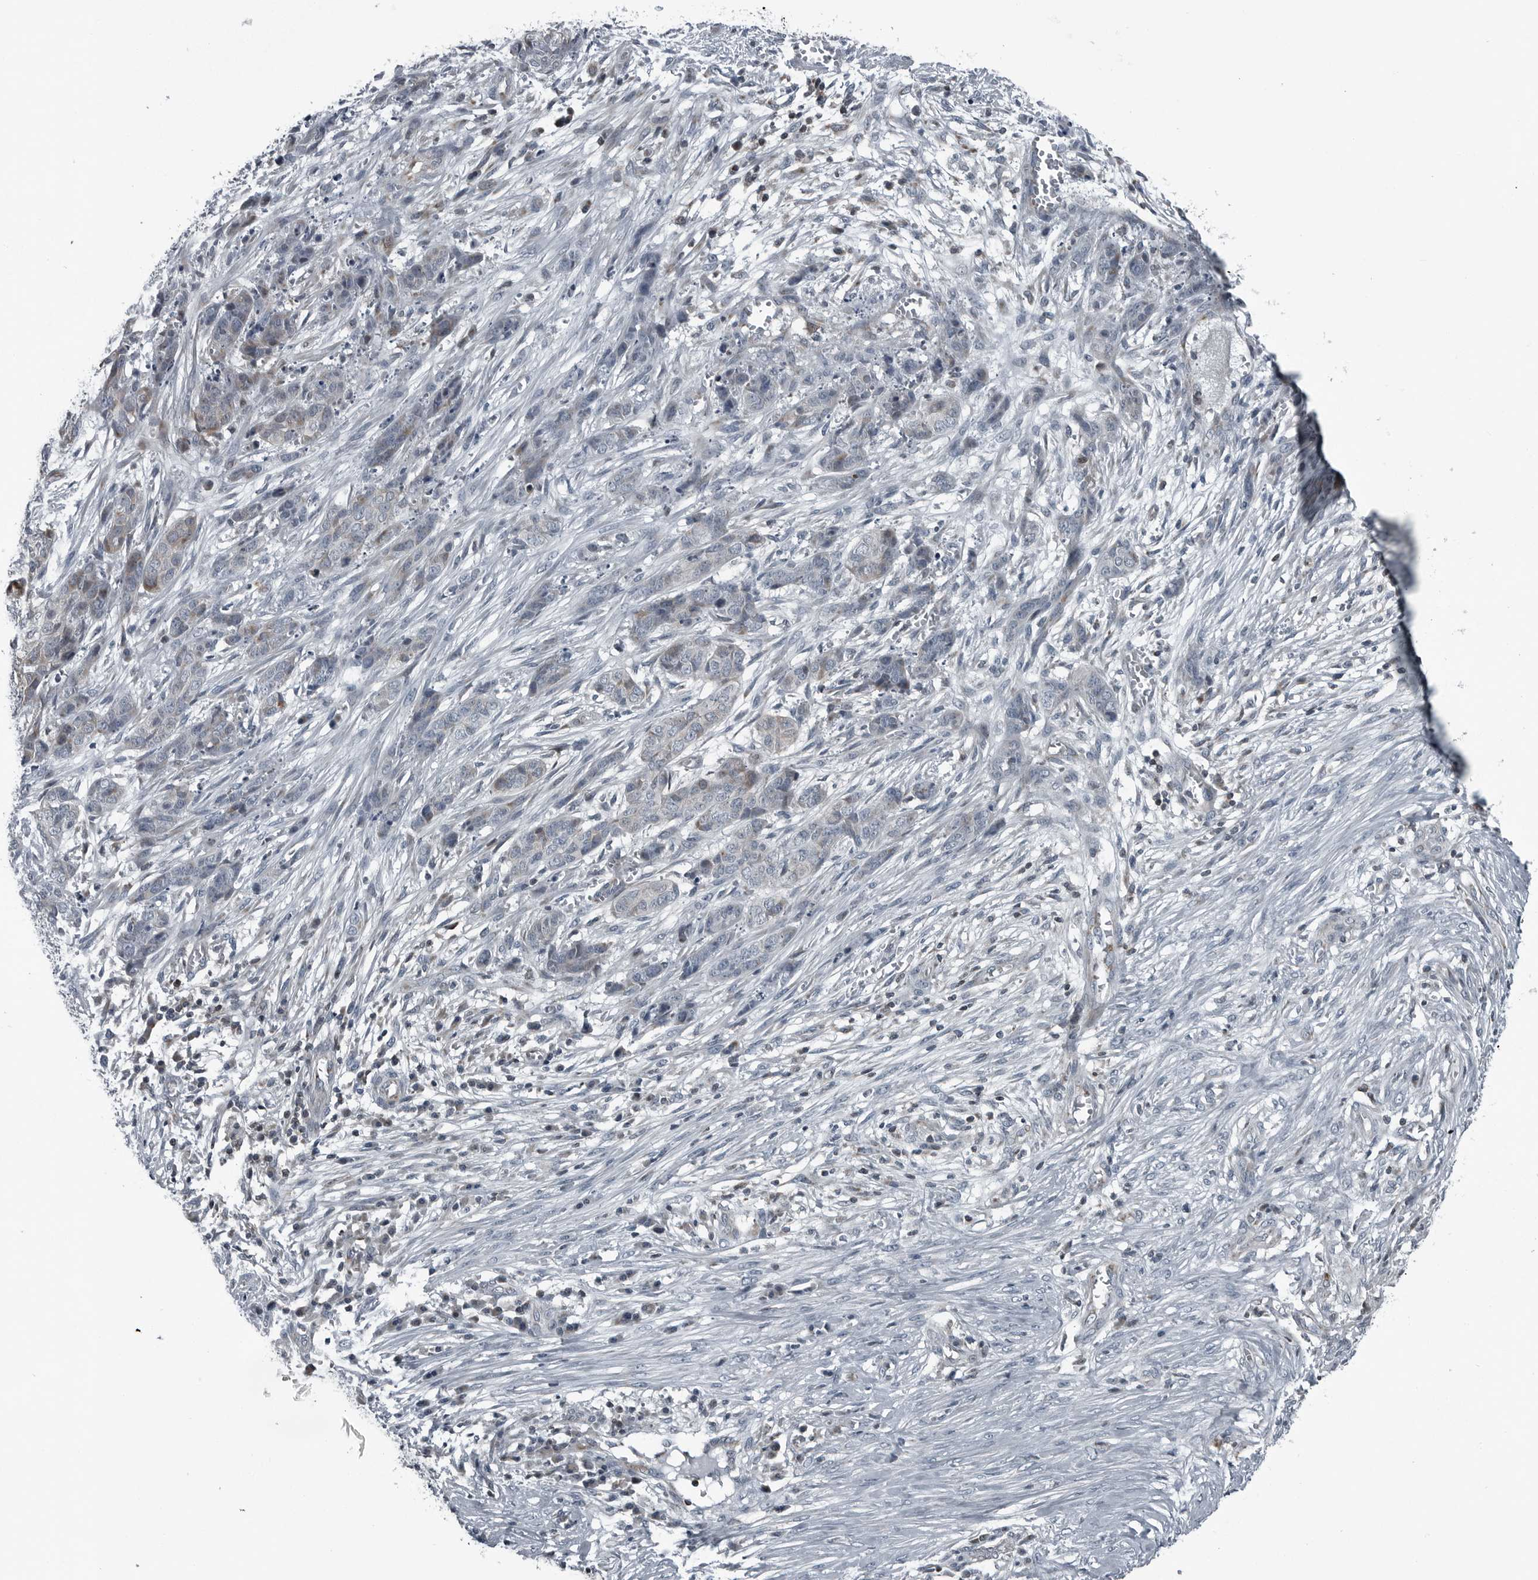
{"staining": {"intensity": "weak", "quantity": "<25%", "location": "cytoplasmic/membranous"}, "tissue": "skin cancer", "cell_type": "Tumor cells", "image_type": "cancer", "snomed": [{"axis": "morphology", "description": "Basal cell carcinoma"}, {"axis": "topography", "description": "Skin"}], "caption": "Image shows no protein expression in tumor cells of skin basal cell carcinoma tissue.", "gene": "GAK", "patient": {"sex": "female", "age": 64}}